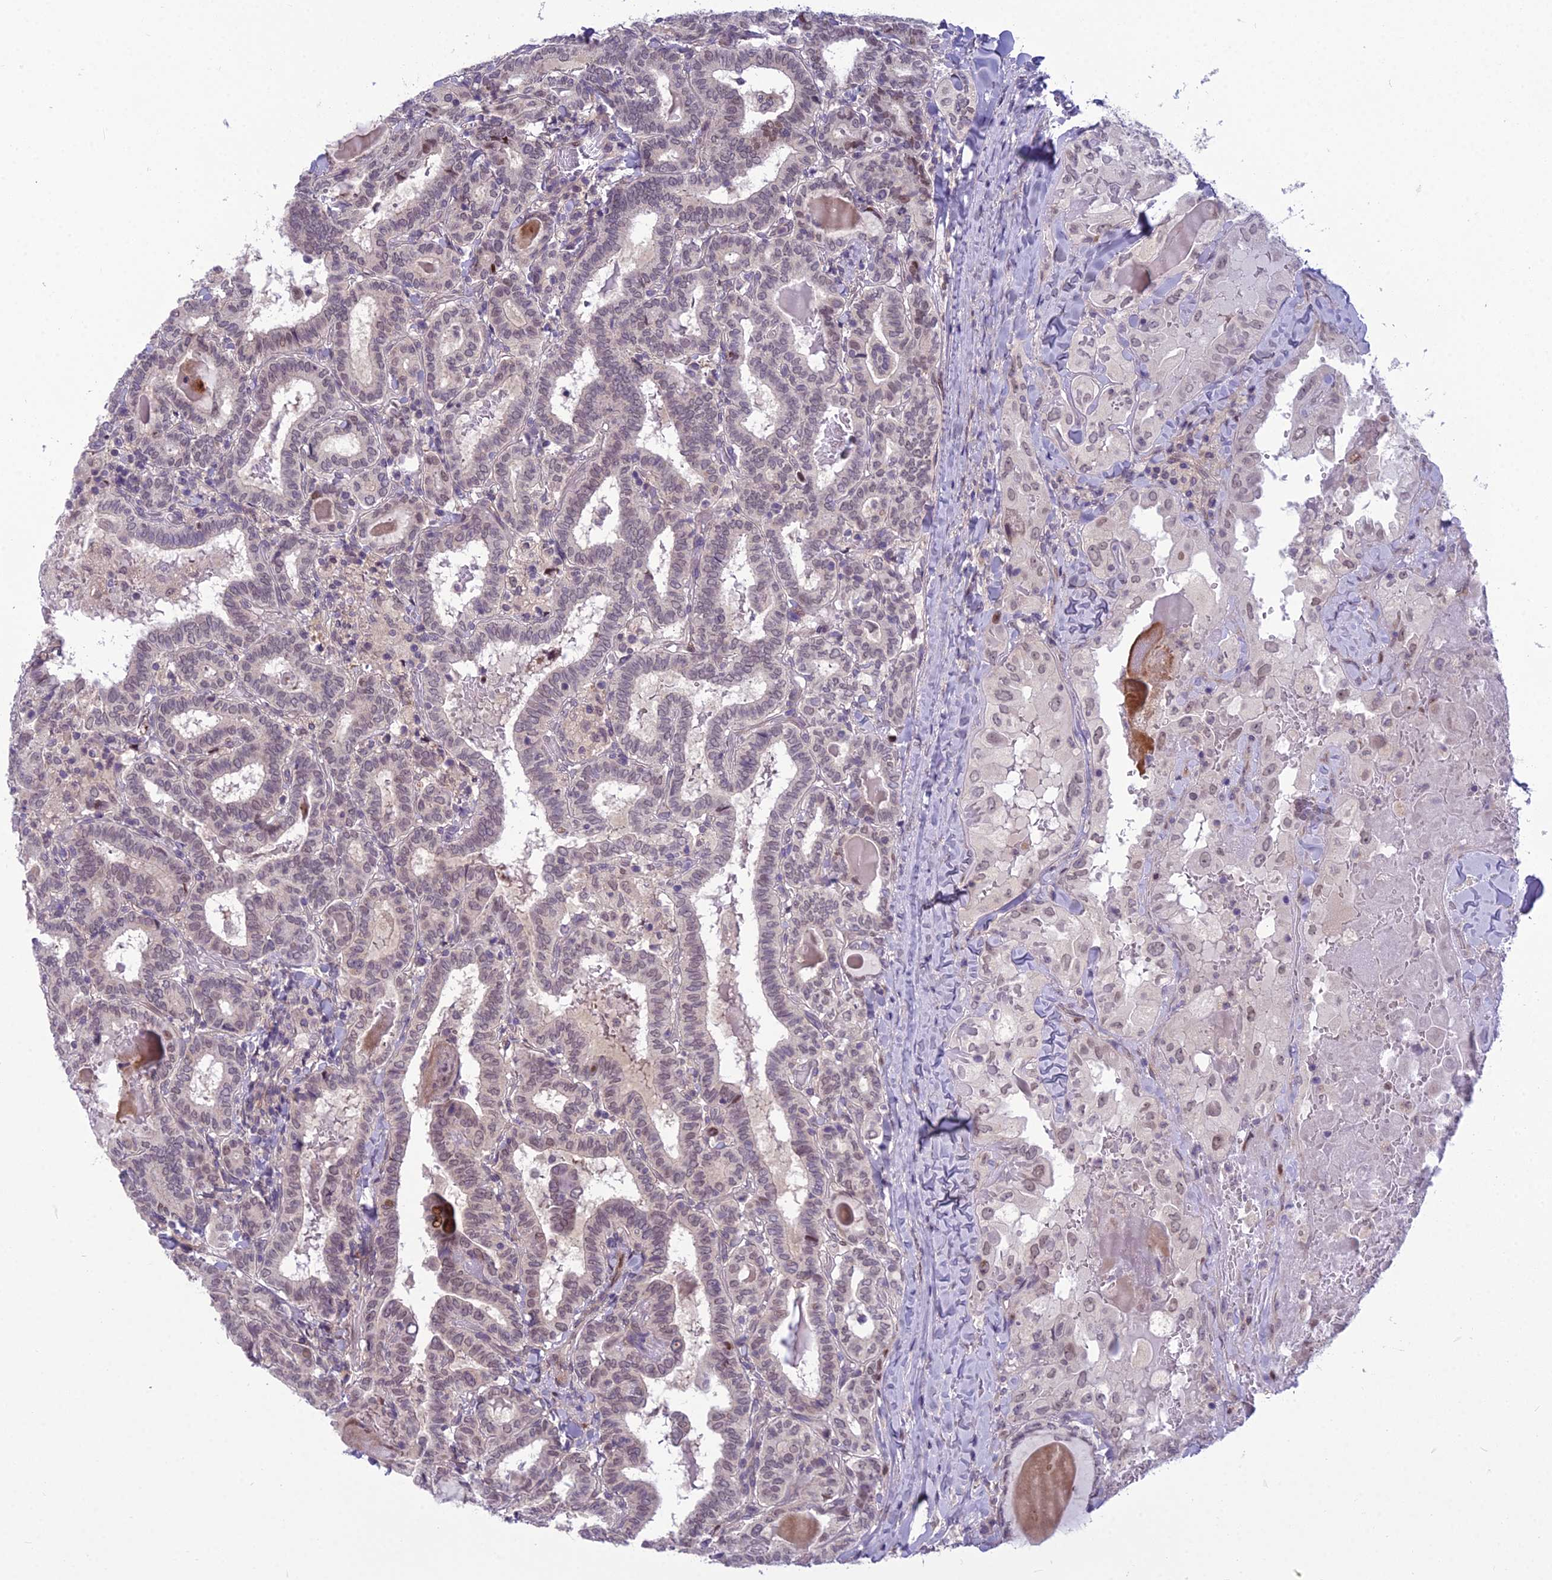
{"staining": {"intensity": "weak", "quantity": ">75%", "location": "nuclear"}, "tissue": "thyroid cancer", "cell_type": "Tumor cells", "image_type": "cancer", "snomed": [{"axis": "morphology", "description": "Papillary adenocarcinoma, NOS"}, {"axis": "topography", "description": "Thyroid gland"}], "caption": "Human papillary adenocarcinoma (thyroid) stained for a protein (brown) exhibits weak nuclear positive staining in approximately >75% of tumor cells.", "gene": "AP1M1", "patient": {"sex": "female", "age": 72}}